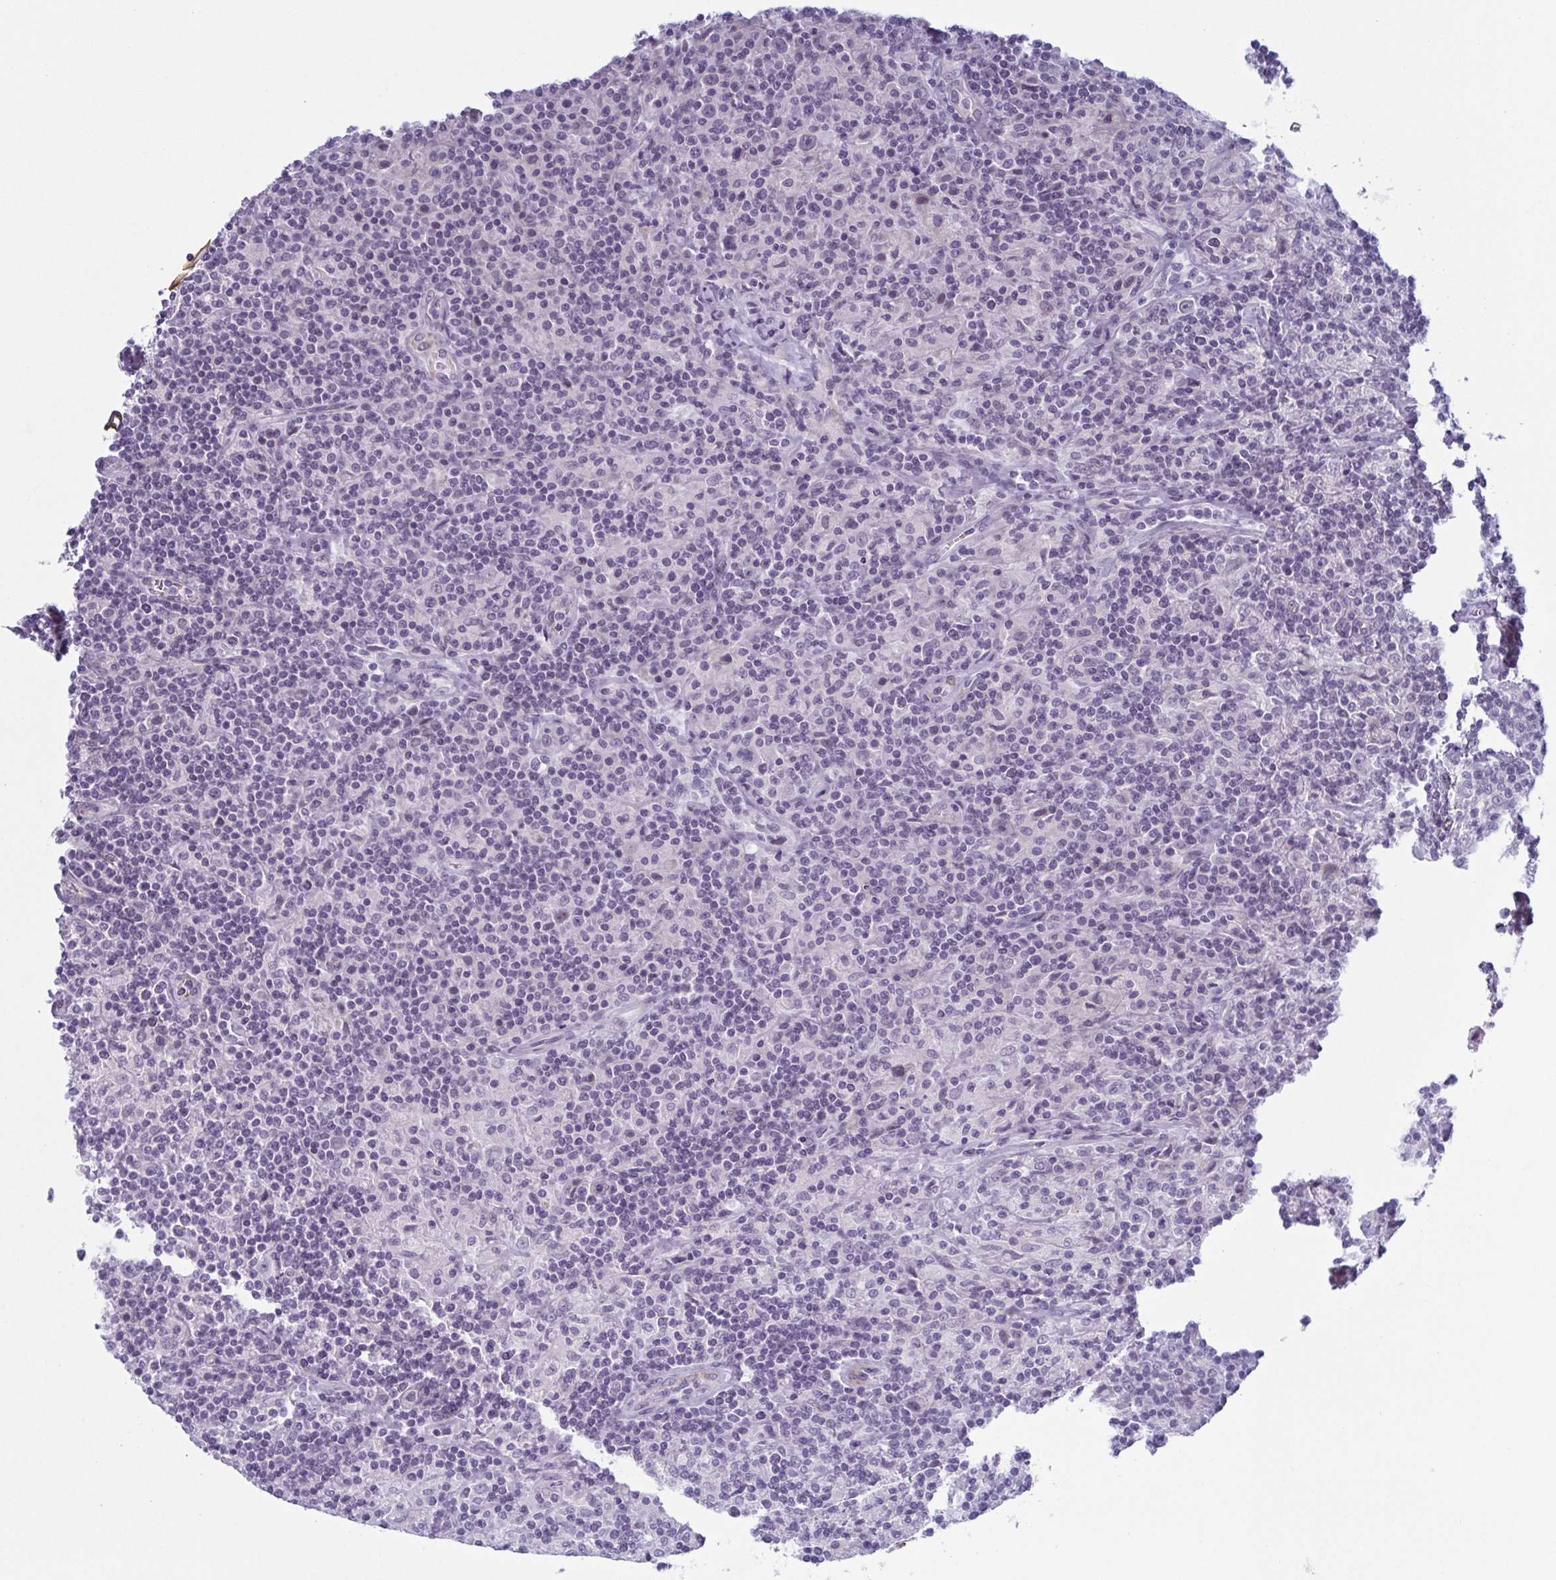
{"staining": {"intensity": "negative", "quantity": "none", "location": "none"}, "tissue": "lymphoma", "cell_type": "Tumor cells", "image_type": "cancer", "snomed": [{"axis": "morphology", "description": "Hodgkin's disease, NOS"}, {"axis": "topography", "description": "Lymph node"}], "caption": "Lymphoma was stained to show a protein in brown. There is no significant positivity in tumor cells.", "gene": "ZFP64", "patient": {"sex": "male", "age": 70}}